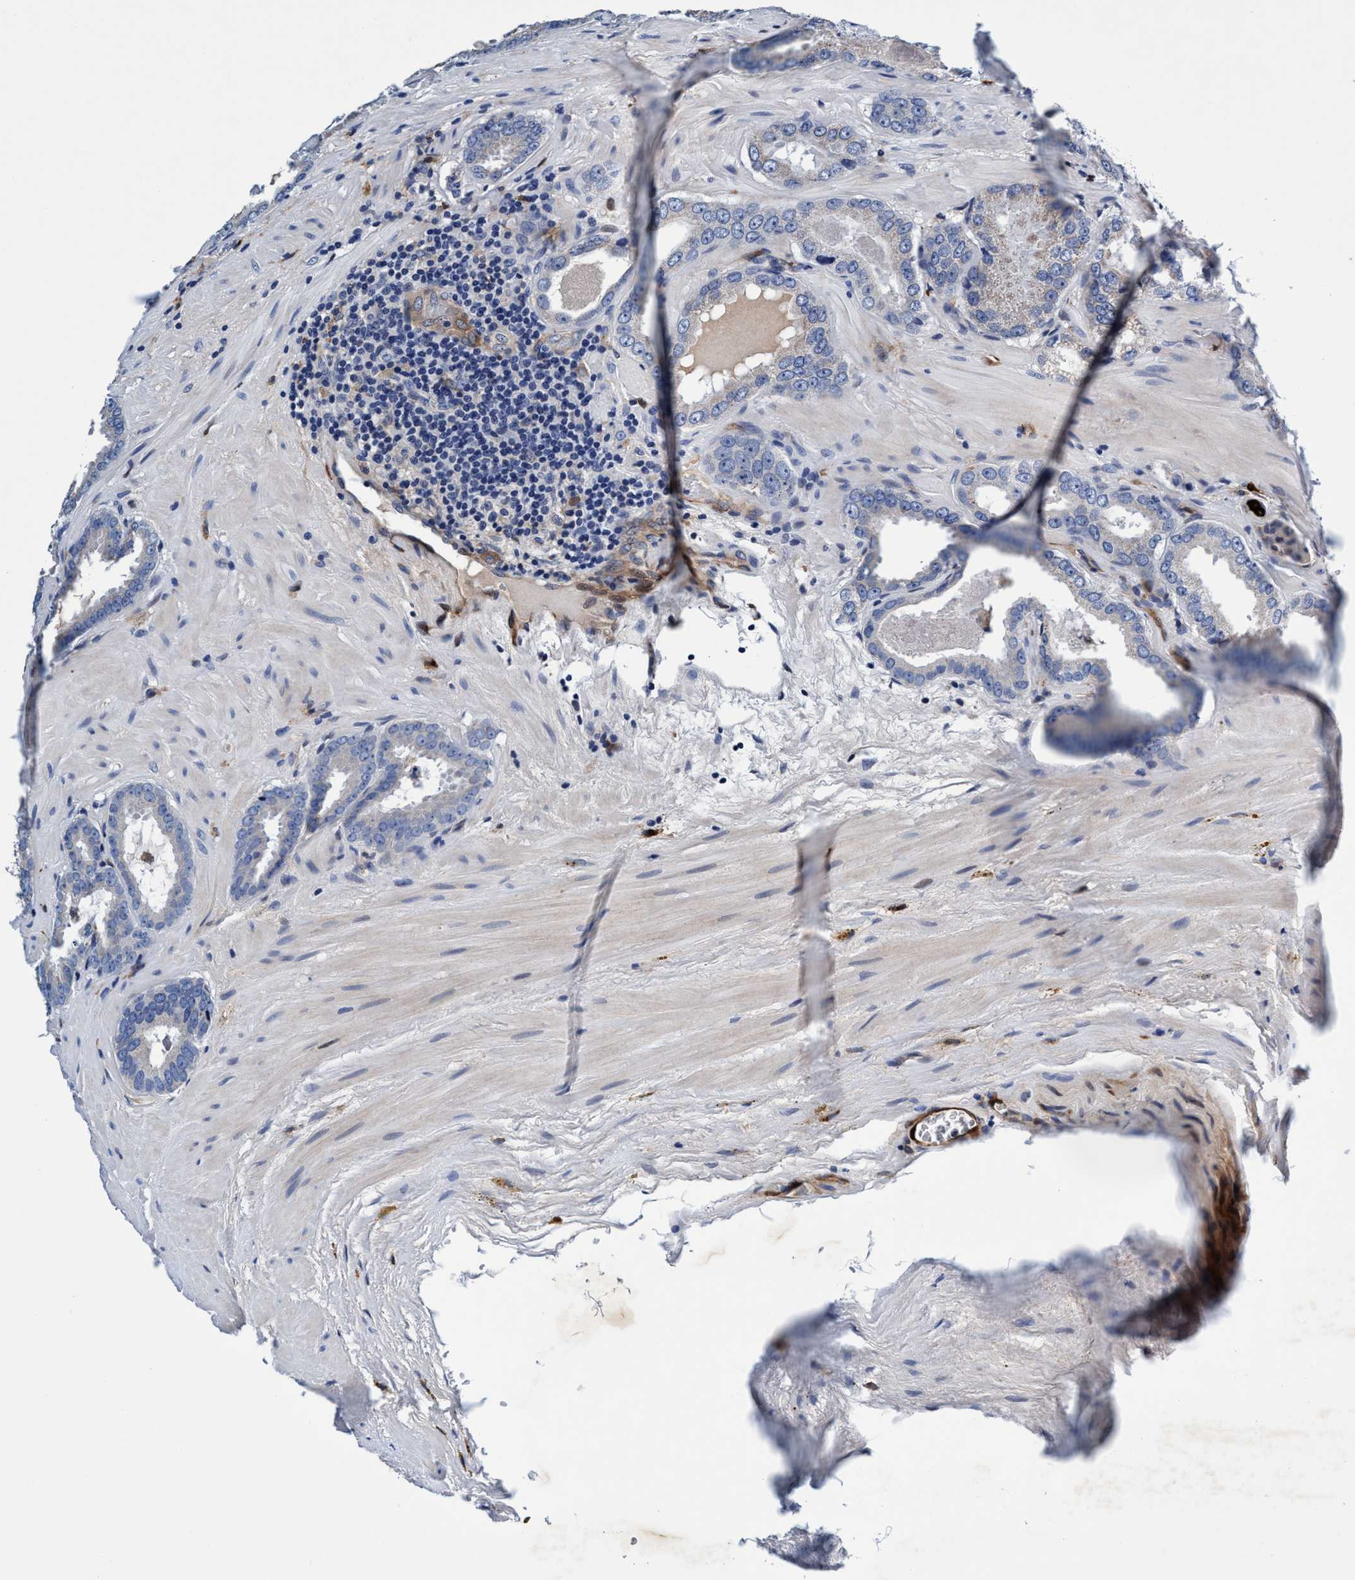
{"staining": {"intensity": "negative", "quantity": "none", "location": "none"}, "tissue": "prostate cancer", "cell_type": "Tumor cells", "image_type": "cancer", "snomed": [{"axis": "morphology", "description": "Adenocarcinoma, Low grade"}, {"axis": "topography", "description": "Prostate"}], "caption": "Immunohistochemistry (IHC) histopathology image of adenocarcinoma (low-grade) (prostate) stained for a protein (brown), which shows no positivity in tumor cells.", "gene": "UBALD2", "patient": {"sex": "male", "age": 51}}